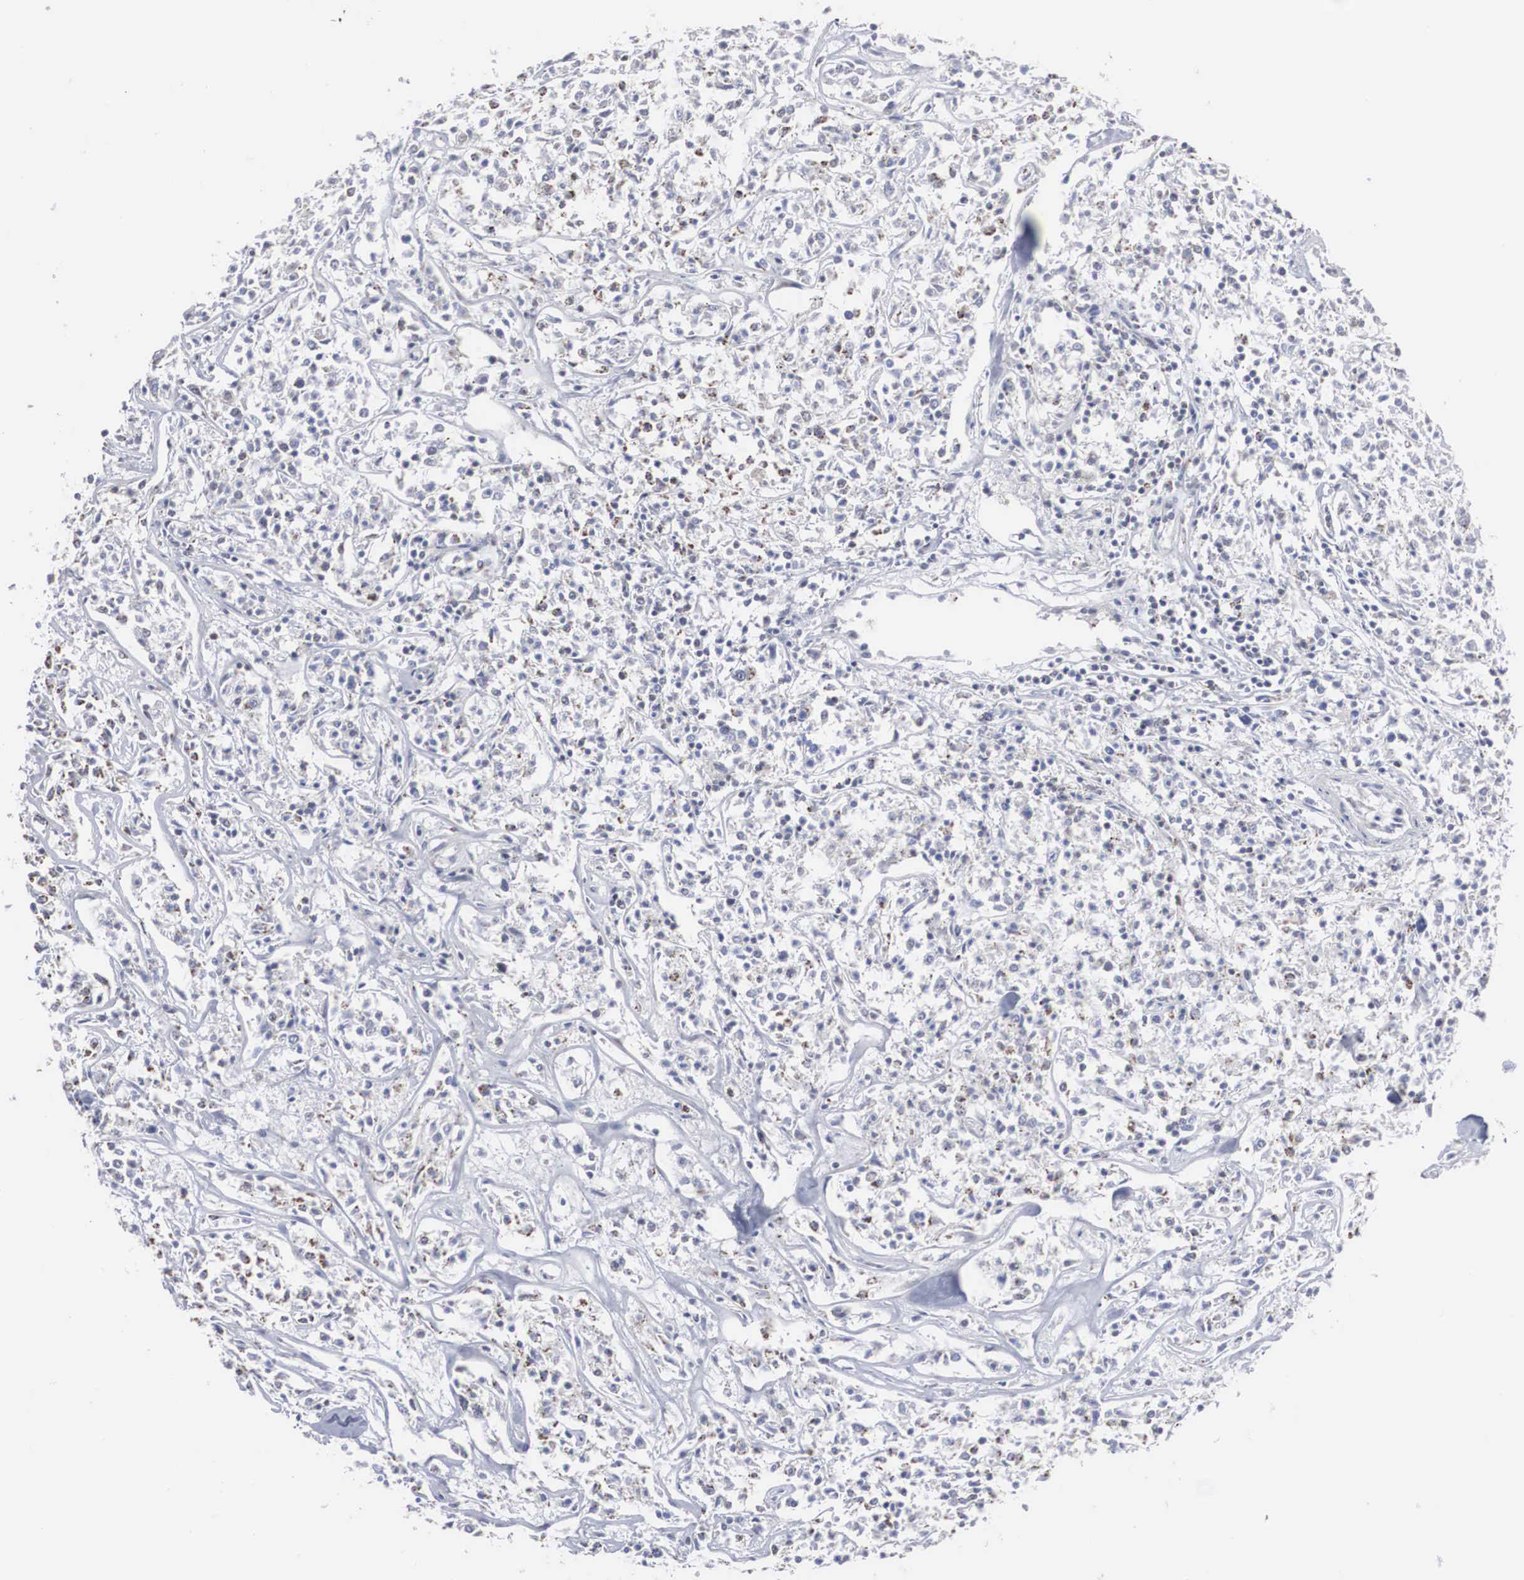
{"staining": {"intensity": "negative", "quantity": "none", "location": "none"}, "tissue": "lymphoma", "cell_type": "Tumor cells", "image_type": "cancer", "snomed": [{"axis": "morphology", "description": "Malignant lymphoma, non-Hodgkin's type, Low grade"}, {"axis": "topography", "description": "Small intestine"}], "caption": "Immunohistochemistry of lymphoma exhibits no positivity in tumor cells.", "gene": "AUTS2", "patient": {"sex": "female", "age": 59}}